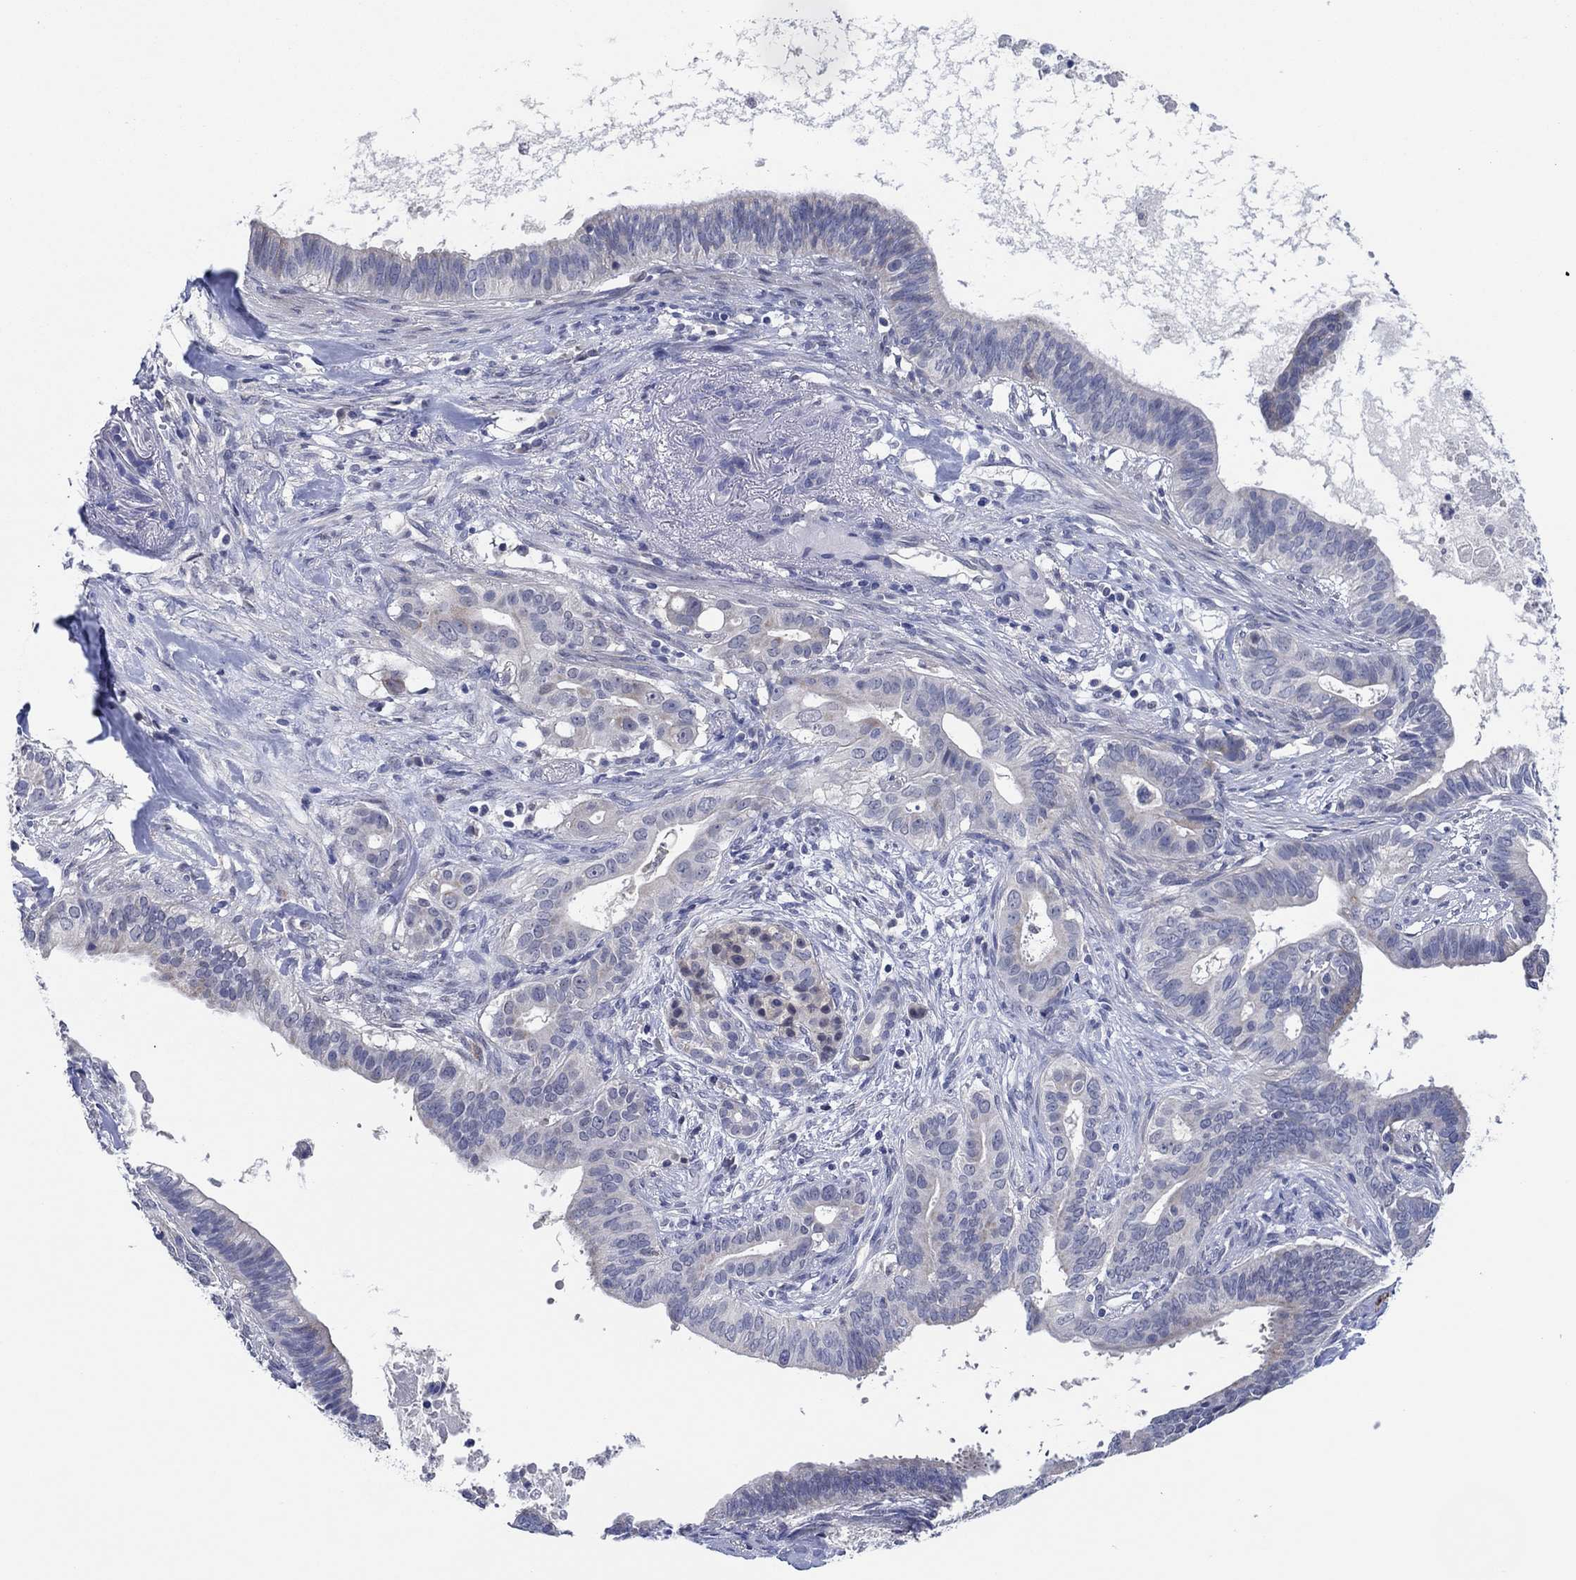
{"staining": {"intensity": "weak", "quantity": "<25%", "location": "cytoplasmic/membranous"}, "tissue": "pancreatic cancer", "cell_type": "Tumor cells", "image_type": "cancer", "snomed": [{"axis": "morphology", "description": "Adenocarcinoma, NOS"}, {"axis": "topography", "description": "Pancreas"}], "caption": "Immunohistochemistry of human pancreatic adenocarcinoma demonstrates no staining in tumor cells.", "gene": "PRRT3", "patient": {"sex": "male", "age": 61}}